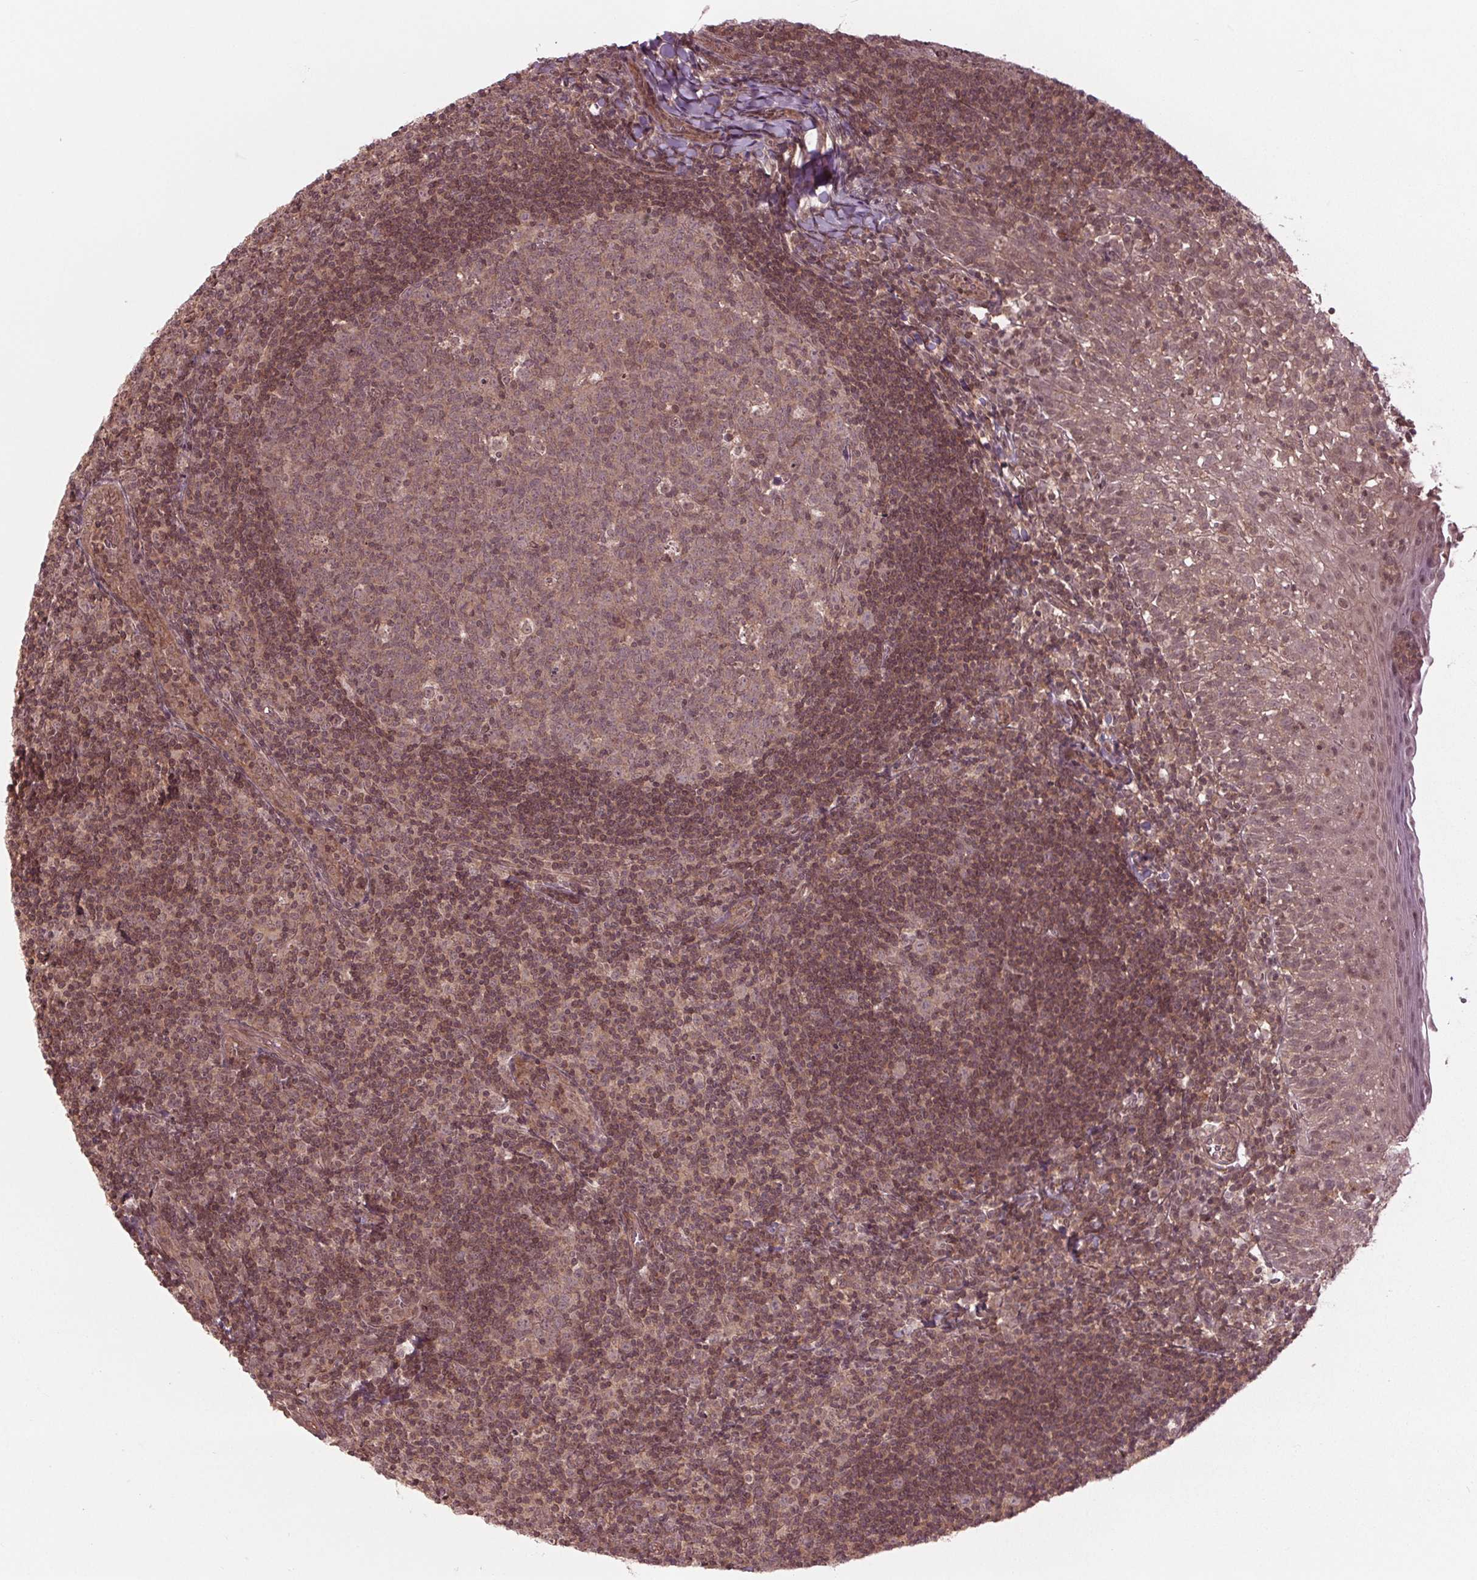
{"staining": {"intensity": "weak", "quantity": "25%-75%", "location": "nuclear"}, "tissue": "lymph node", "cell_type": "Germinal center cells", "image_type": "normal", "snomed": [{"axis": "morphology", "description": "Normal tissue, NOS"}, {"axis": "topography", "description": "Lymph node"}], "caption": "An immunohistochemistry micrograph of unremarkable tissue is shown. Protein staining in brown highlights weak nuclear positivity in lymph node within germinal center cells.", "gene": "BTBD1", "patient": {"sex": "female", "age": 21}}